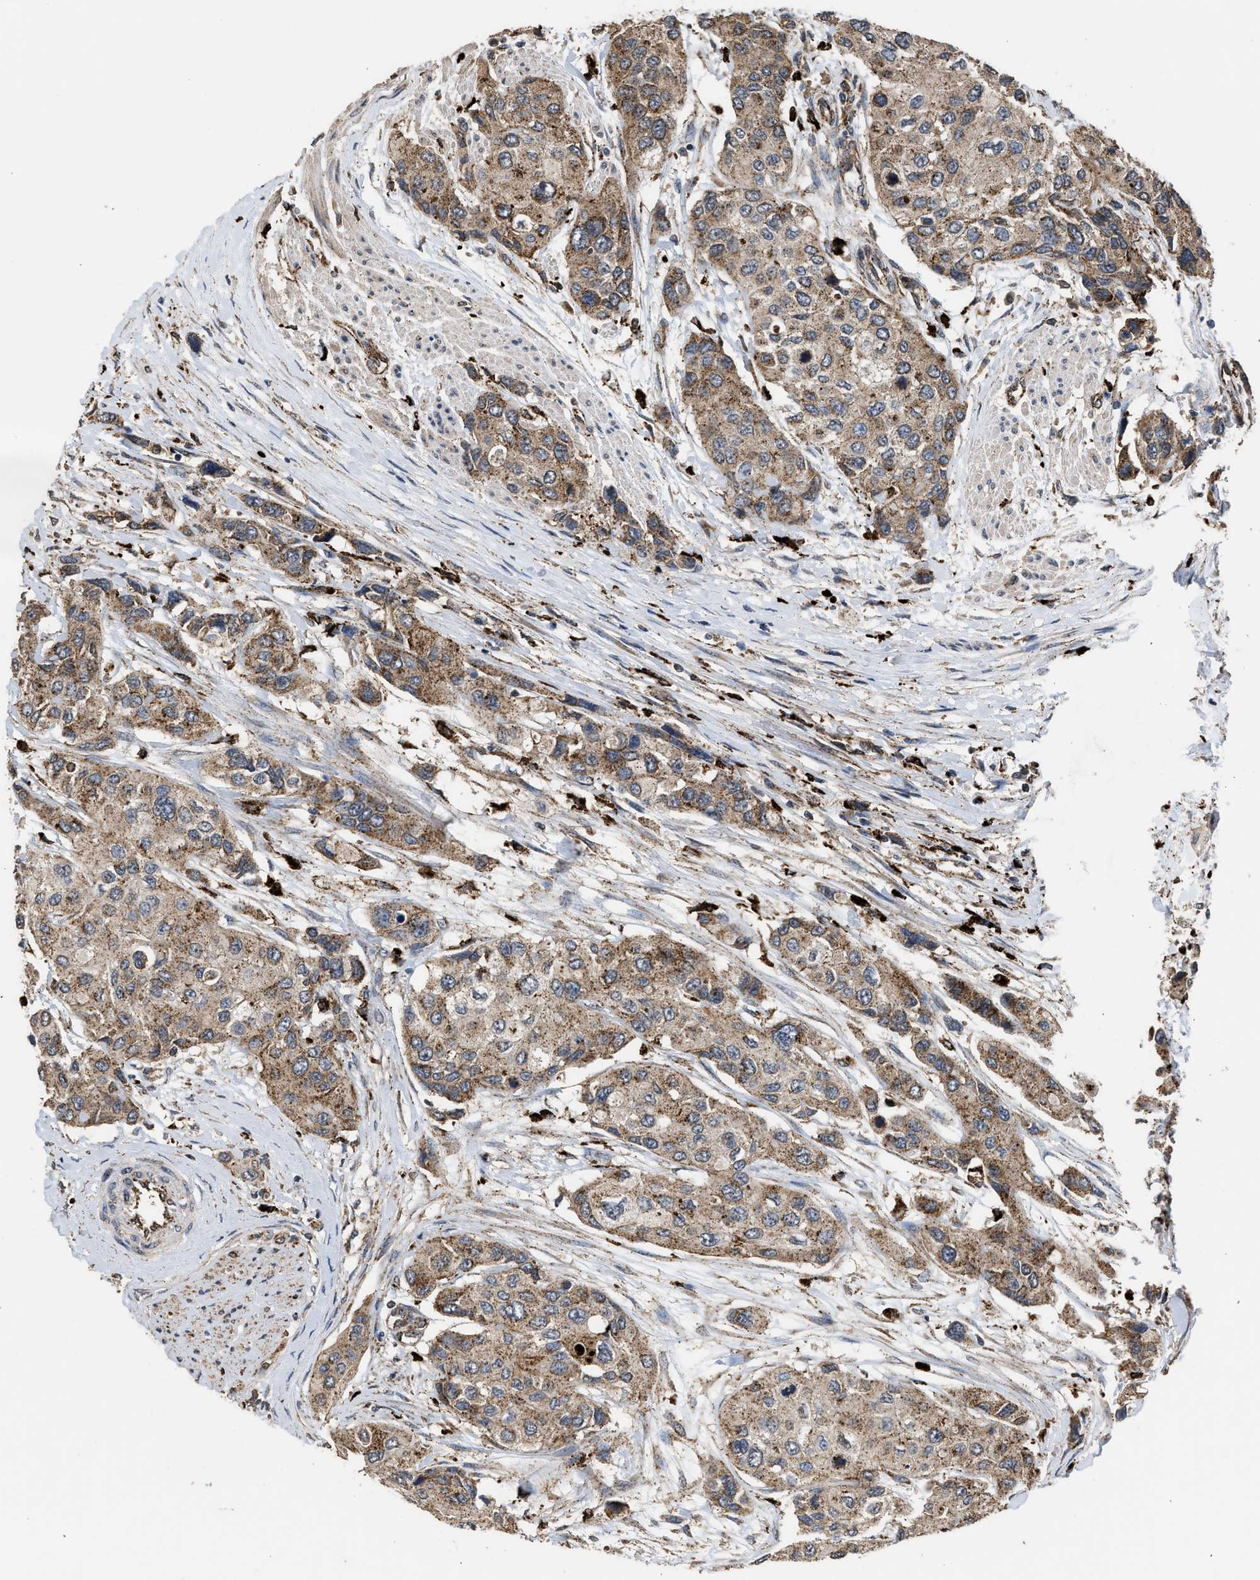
{"staining": {"intensity": "moderate", "quantity": ">75%", "location": "cytoplasmic/membranous"}, "tissue": "urothelial cancer", "cell_type": "Tumor cells", "image_type": "cancer", "snomed": [{"axis": "morphology", "description": "Urothelial carcinoma, High grade"}, {"axis": "topography", "description": "Urinary bladder"}], "caption": "Moderate cytoplasmic/membranous protein expression is identified in about >75% of tumor cells in urothelial cancer.", "gene": "CTSV", "patient": {"sex": "female", "age": 56}}